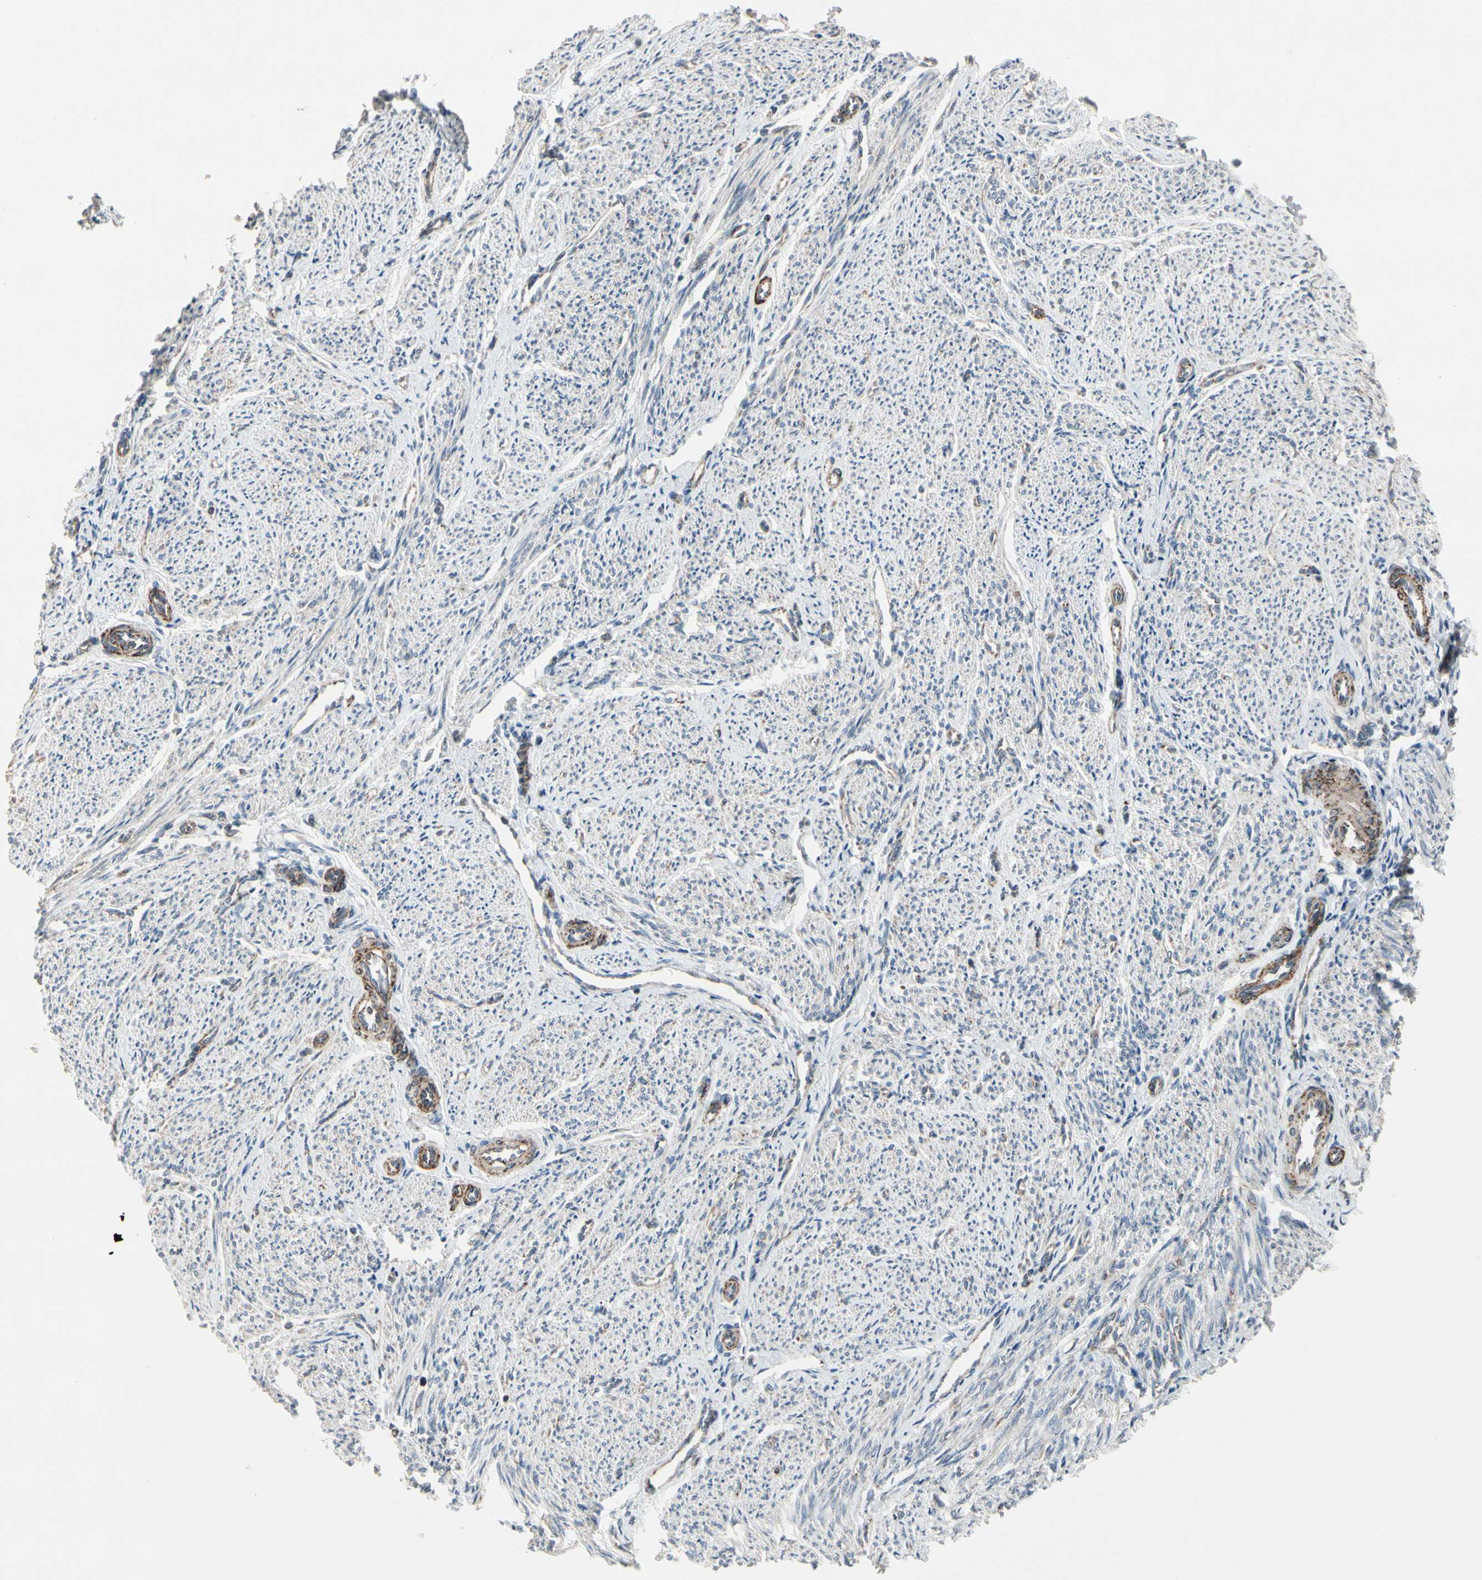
{"staining": {"intensity": "weak", "quantity": "25%-75%", "location": "cytoplasmic/membranous"}, "tissue": "smooth muscle", "cell_type": "Smooth muscle cells", "image_type": "normal", "snomed": [{"axis": "morphology", "description": "Normal tissue, NOS"}, {"axis": "topography", "description": "Smooth muscle"}], "caption": "Immunohistochemical staining of benign human smooth muscle displays weak cytoplasmic/membranous protein staining in about 25%-75% of smooth muscle cells.", "gene": "CPT1A", "patient": {"sex": "female", "age": 65}}